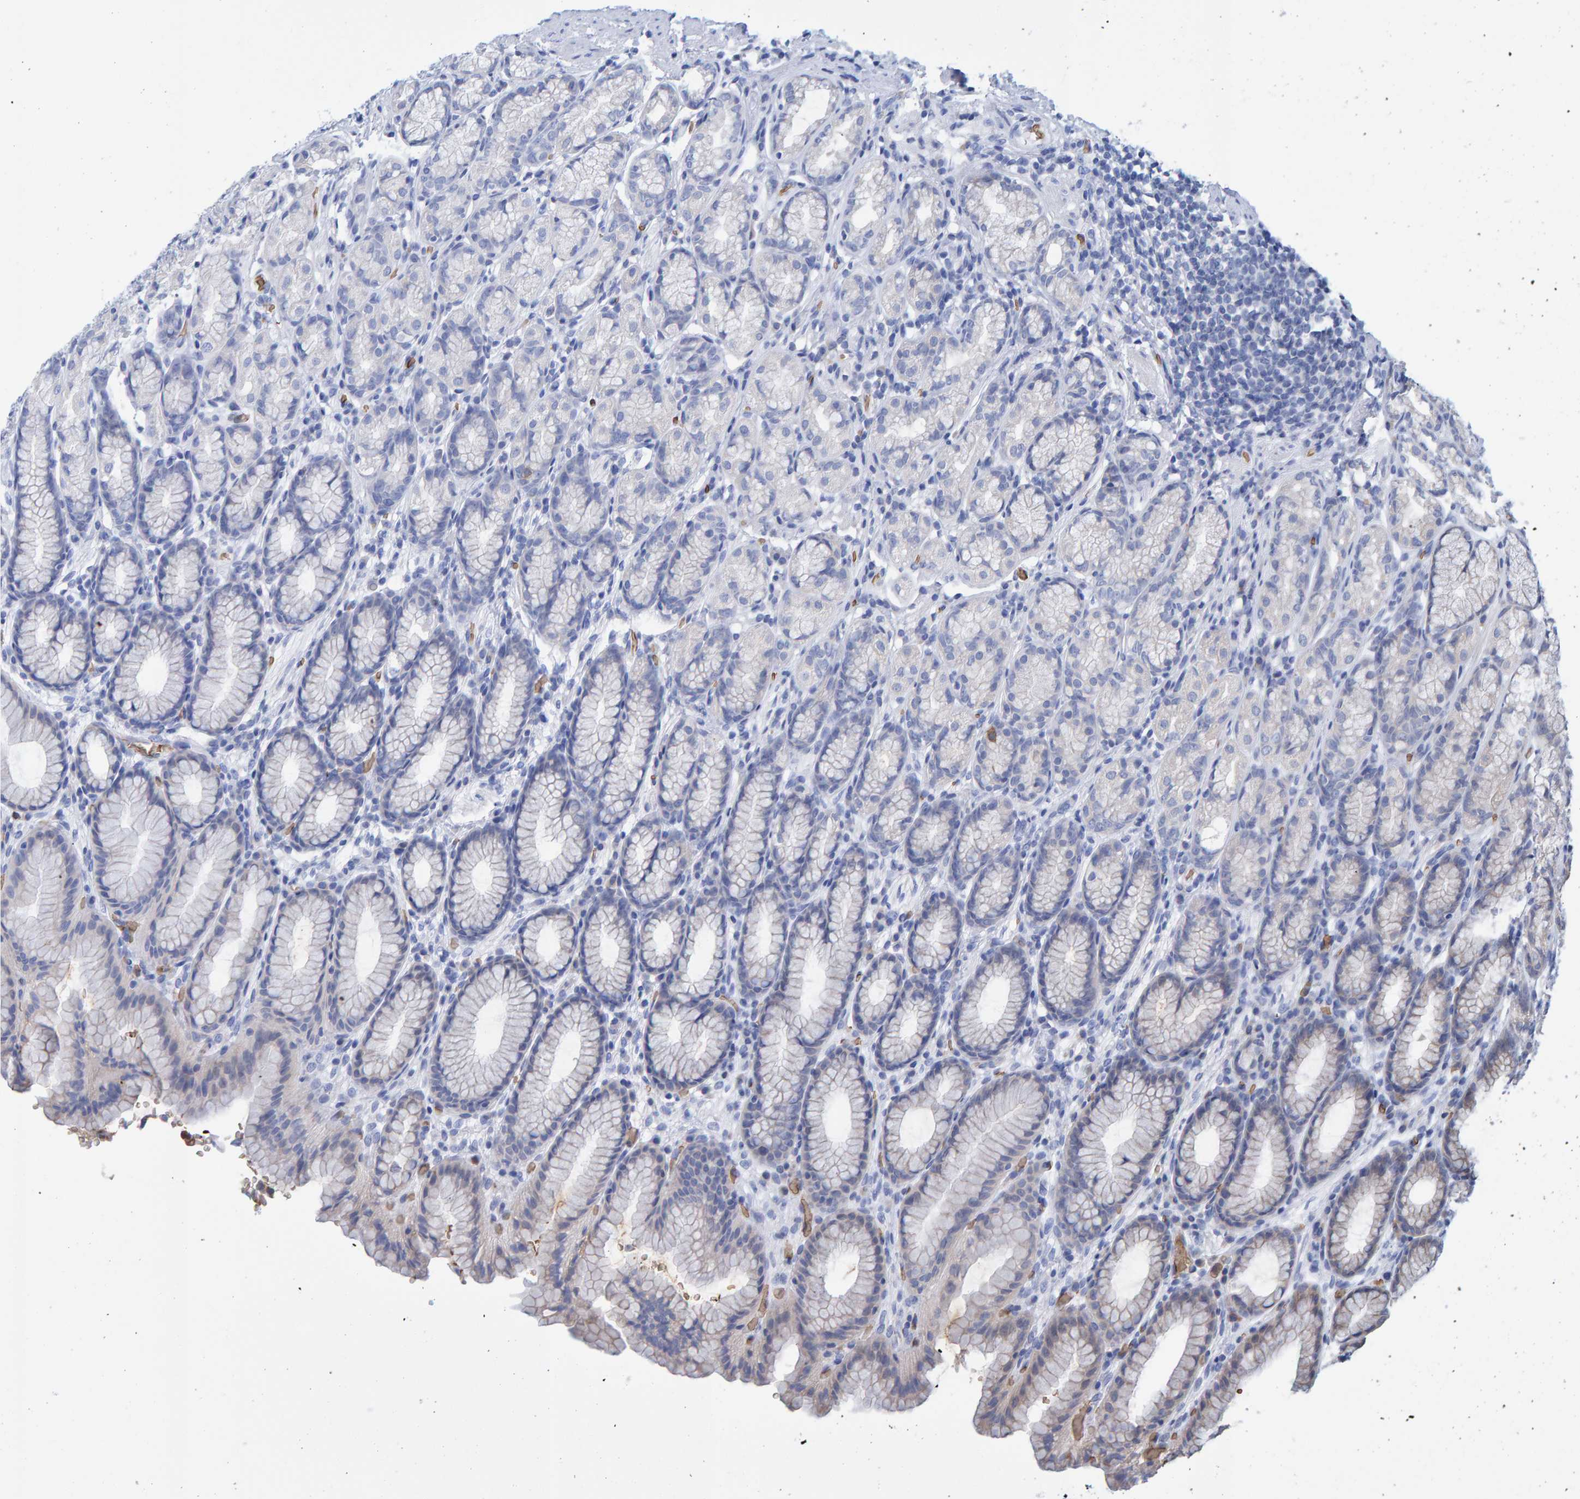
{"staining": {"intensity": "negative", "quantity": "none", "location": "none"}, "tissue": "stomach", "cell_type": "Glandular cells", "image_type": "normal", "snomed": [{"axis": "morphology", "description": "Normal tissue, NOS"}, {"axis": "topography", "description": "Stomach"}], "caption": "Glandular cells are negative for protein expression in normal human stomach. Nuclei are stained in blue.", "gene": "VPS9D1", "patient": {"sex": "male", "age": 42}}